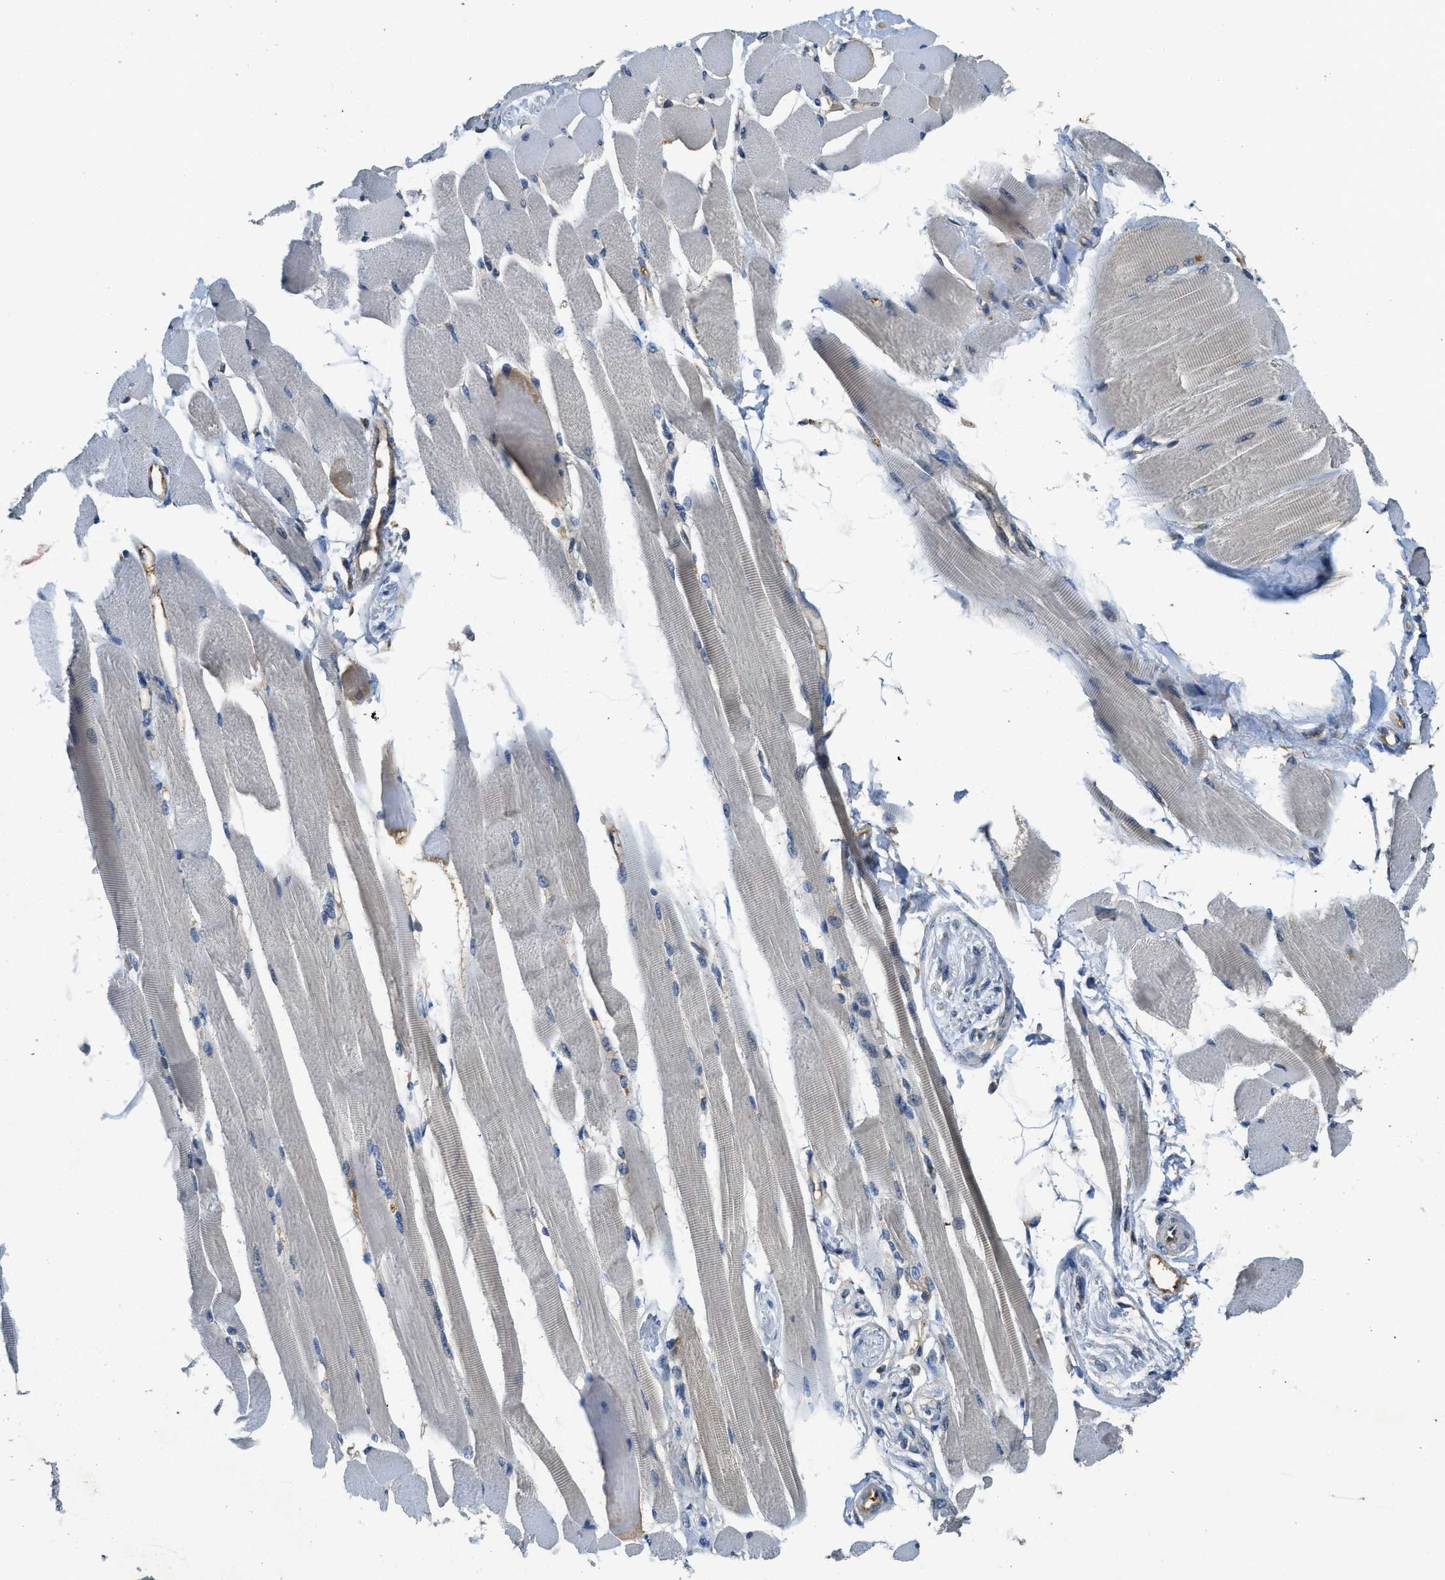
{"staining": {"intensity": "negative", "quantity": "none", "location": "none"}, "tissue": "skeletal muscle", "cell_type": "Myocytes", "image_type": "normal", "snomed": [{"axis": "morphology", "description": "Normal tissue, NOS"}, {"axis": "topography", "description": "Skeletal muscle"}, {"axis": "topography", "description": "Peripheral nerve tissue"}], "caption": "DAB immunohistochemical staining of benign skeletal muscle demonstrates no significant positivity in myocytes. Nuclei are stained in blue.", "gene": "RIPK2", "patient": {"sex": "female", "age": 84}}